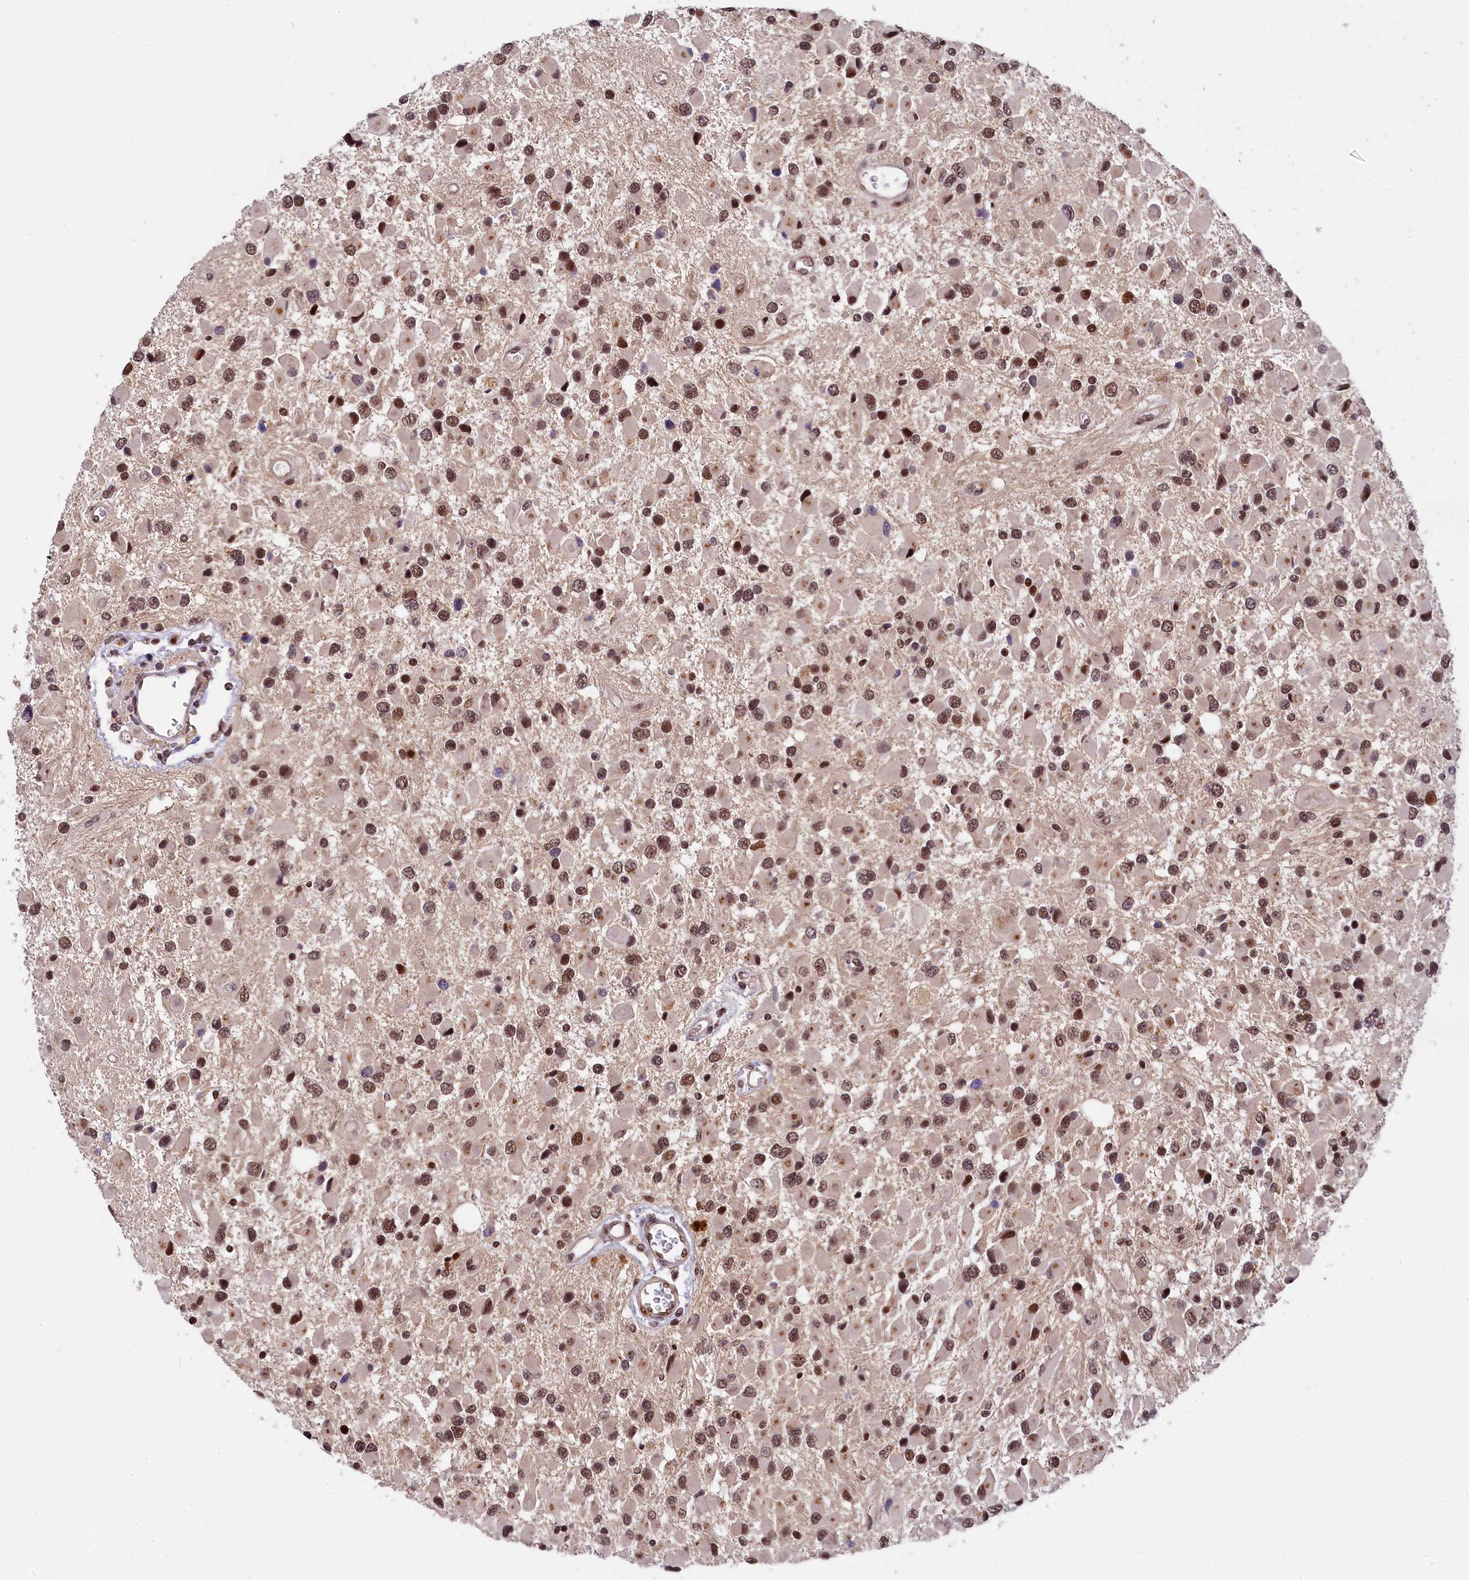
{"staining": {"intensity": "strong", "quantity": ">75%", "location": "nuclear"}, "tissue": "glioma", "cell_type": "Tumor cells", "image_type": "cancer", "snomed": [{"axis": "morphology", "description": "Glioma, malignant, High grade"}, {"axis": "topography", "description": "Brain"}], "caption": "Glioma was stained to show a protein in brown. There is high levels of strong nuclear staining in about >75% of tumor cells.", "gene": "ADIG", "patient": {"sex": "male", "age": 53}}